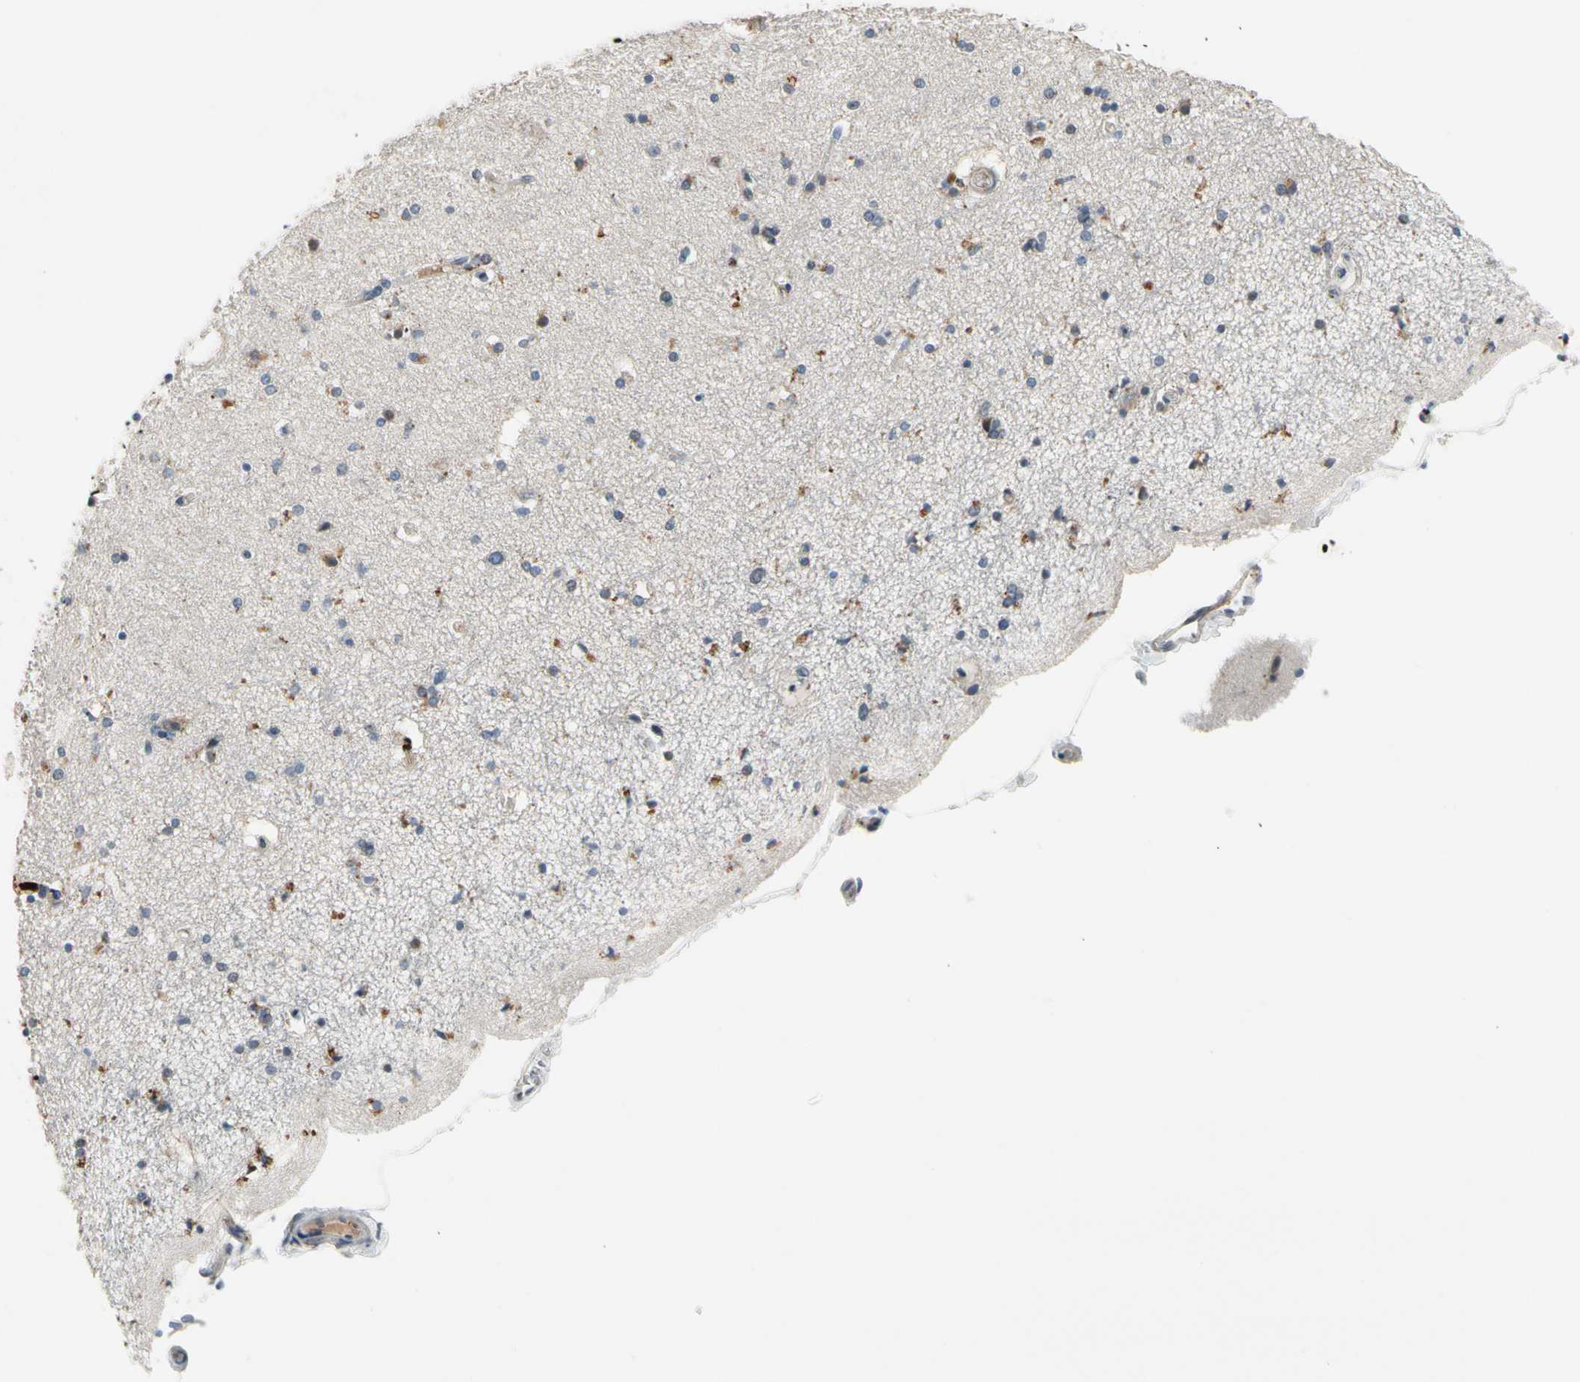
{"staining": {"intensity": "moderate", "quantity": "25%-75%", "location": "cytoplasmic/membranous"}, "tissue": "hippocampus", "cell_type": "Glial cells", "image_type": "normal", "snomed": [{"axis": "morphology", "description": "Normal tissue, NOS"}, {"axis": "topography", "description": "Hippocampus"}], "caption": "This micrograph exhibits immunohistochemistry (IHC) staining of normal hippocampus, with medium moderate cytoplasmic/membranous positivity in about 25%-75% of glial cells.", "gene": "ZKSCAN3", "patient": {"sex": "female", "age": 54}}